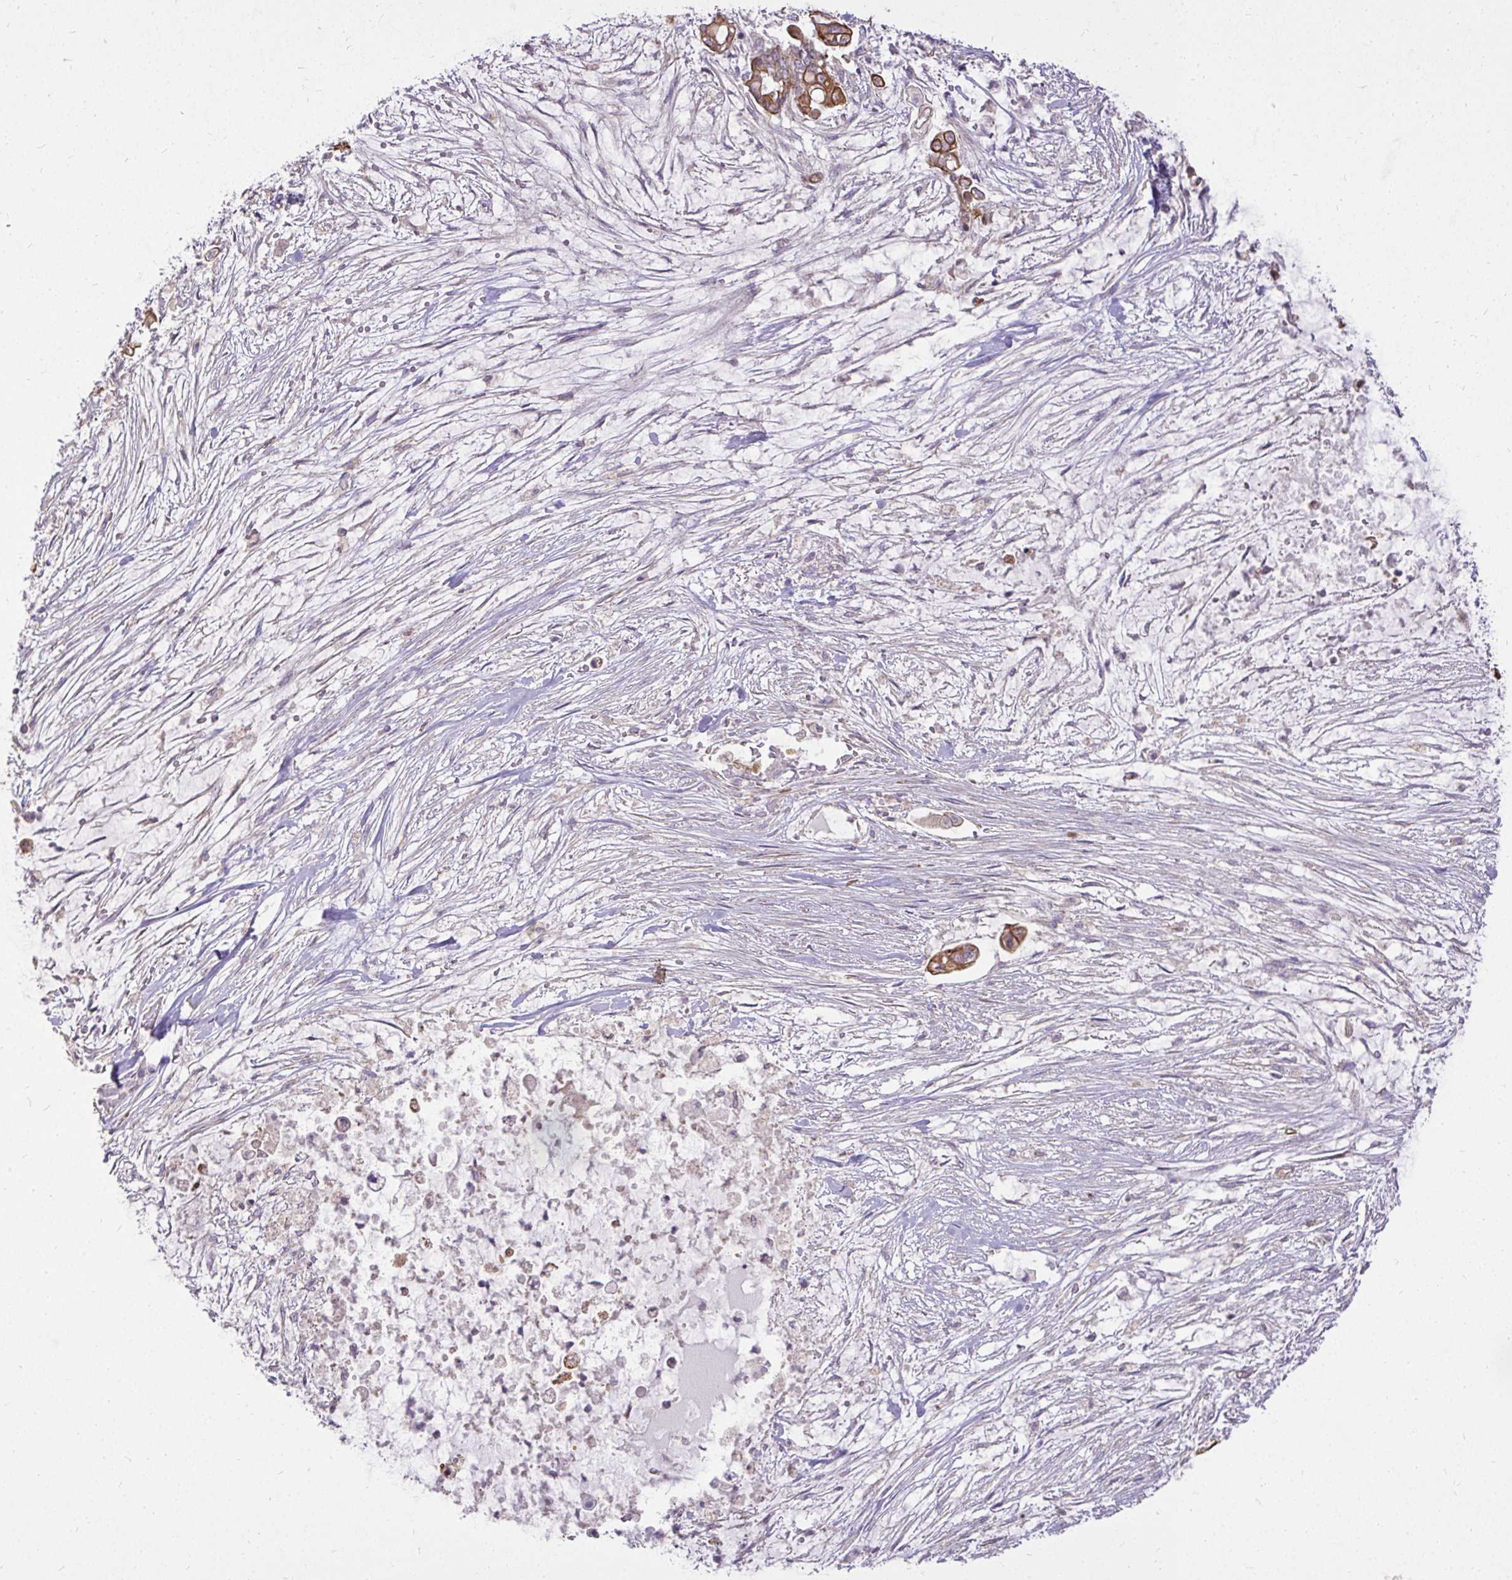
{"staining": {"intensity": "strong", "quantity": ">75%", "location": "cytoplasmic/membranous"}, "tissue": "pancreatic cancer", "cell_type": "Tumor cells", "image_type": "cancer", "snomed": [{"axis": "morphology", "description": "Adenocarcinoma, NOS"}, {"axis": "topography", "description": "Pancreas"}], "caption": "Immunohistochemistry histopathology image of pancreatic cancer stained for a protein (brown), which reveals high levels of strong cytoplasmic/membranous expression in about >75% of tumor cells.", "gene": "STRIP1", "patient": {"sex": "female", "age": 69}}